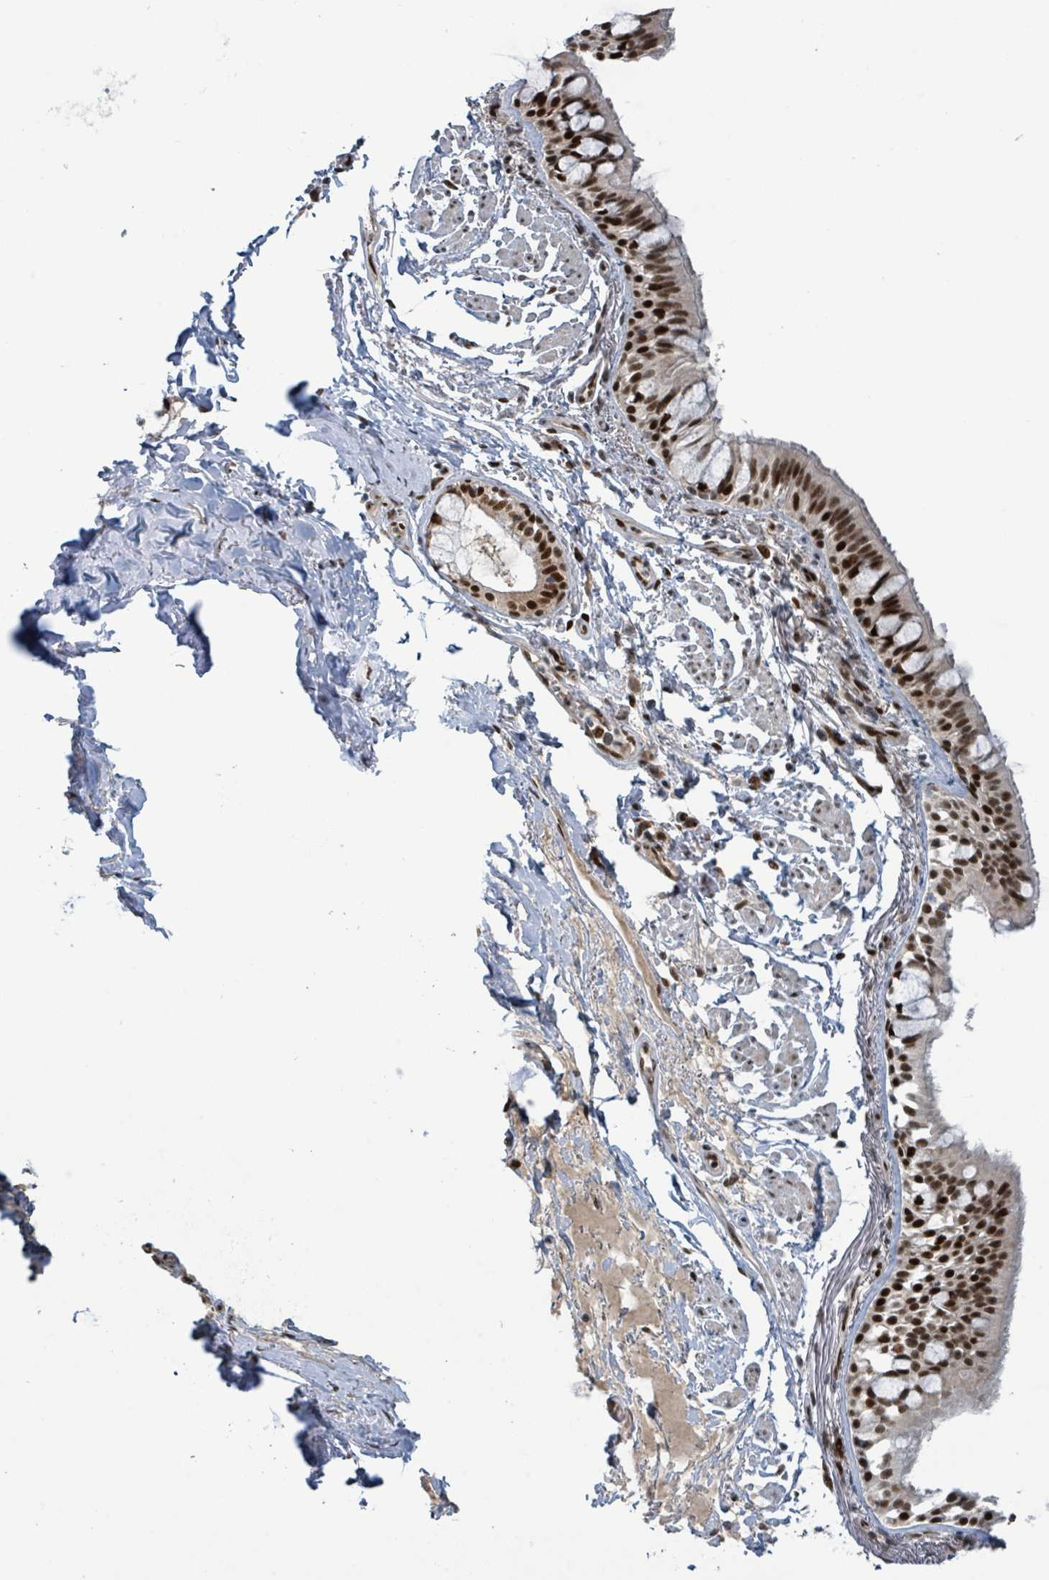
{"staining": {"intensity": "strong", "quantity": ">75%", "location": "nuclear"}, "tissue": "bronchus", "cell_type": "Respiratory epithelial cells", "image_type": "normal", "snomed": [{"axis": "morphology", "description": "Normal tissue, NOS"}, {"axis": "topography", "description": "Bronchus"}], "caption": "Respiratory epithelial cells demonstrate strong nuclear expression in about >75% of cells in normal bronchus.", "gene": "KLF3", "patient": {"sex": "male", "age": 70}}